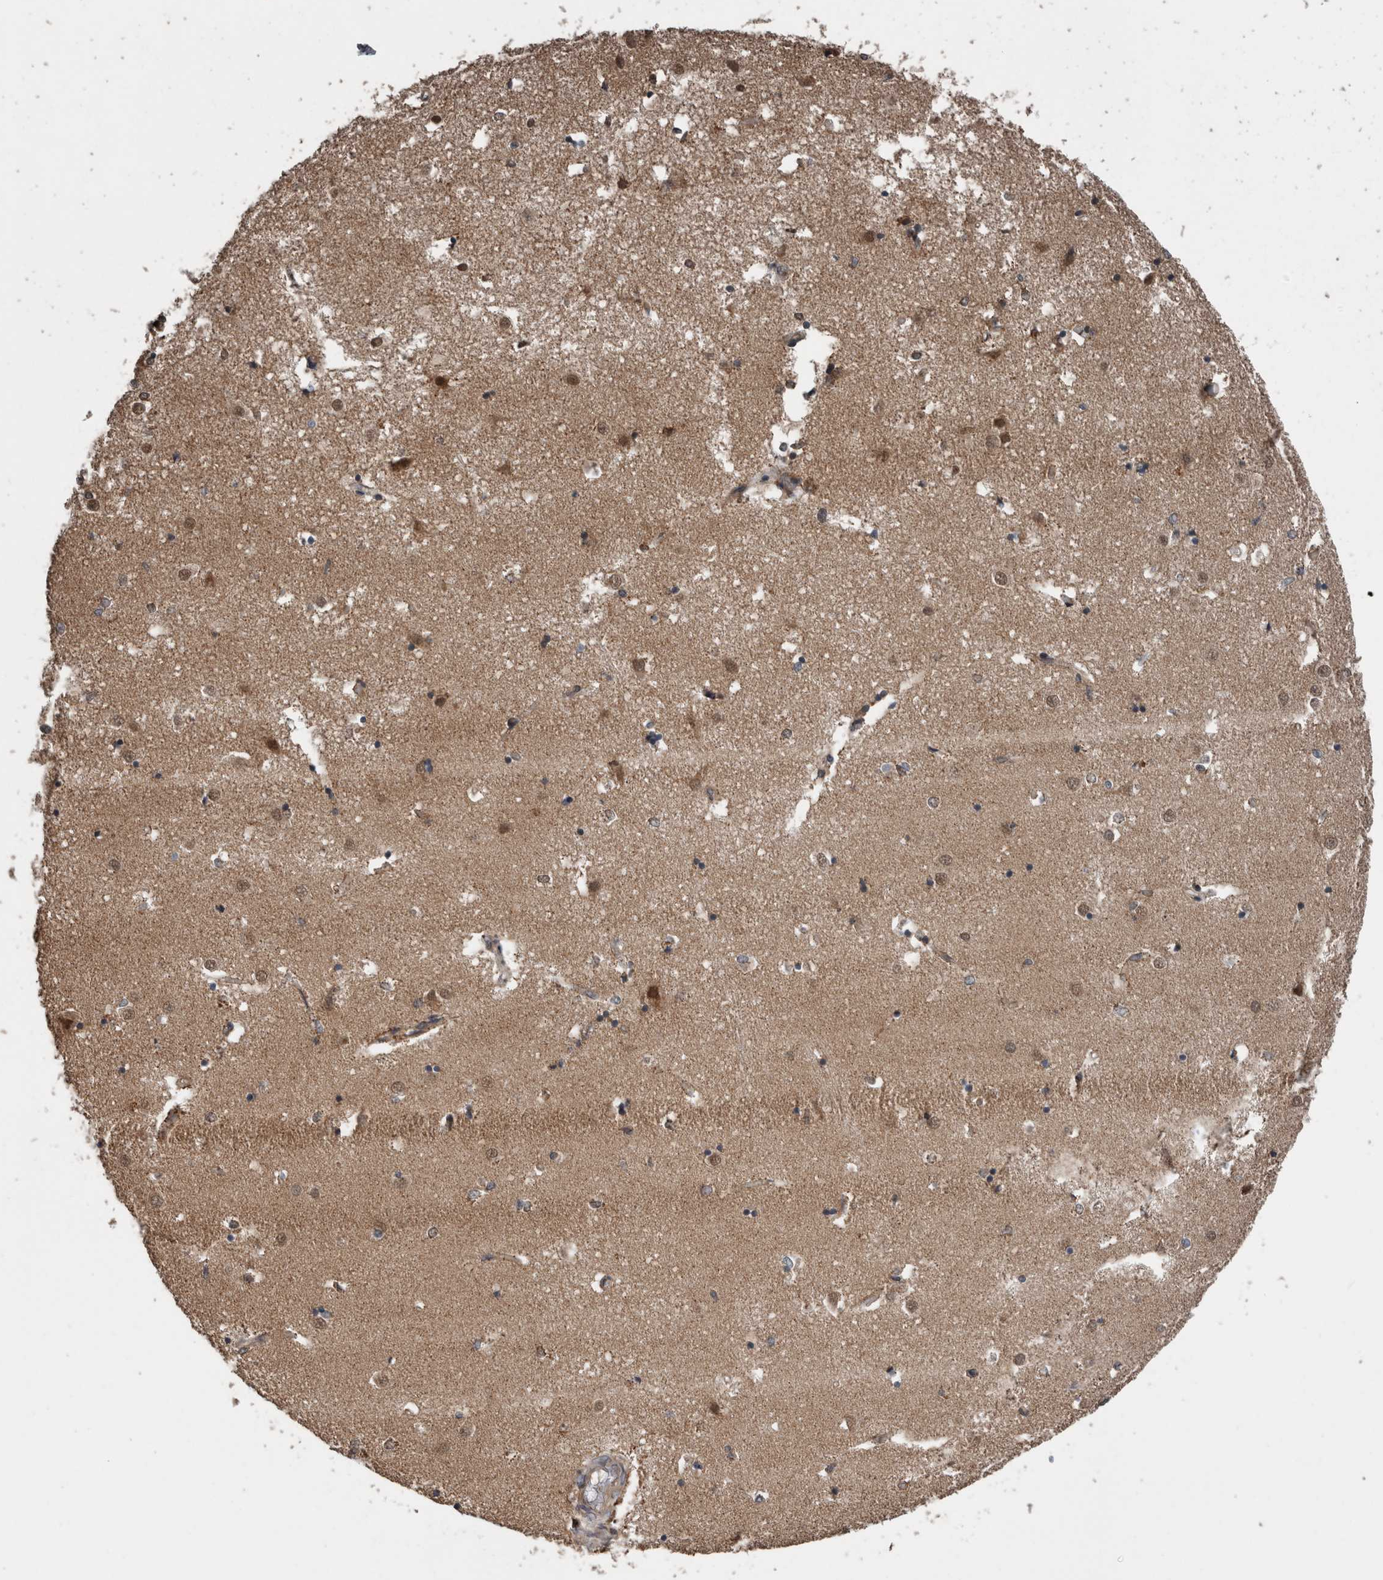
{"staining": {"intensity": "moderate", "quantity": "25%-75%", "location": "cytoplasmic/membranous,nuclear"}, "tissue": "caudate", "cell_type": "Glial cells", "image_type": "normal", "snomed": [{"axis": "morphology", "description": "Normal tissue, NOS"}, {"axis": "topography", "description": "Lateral ventricle wall"}], "caption": "Immunohistochemistry (IHC) histopathology image of benign caudate: human caudate stained using immunohistochemistry displays medium levels of moderate protein expression localized specifically in the cytoplasmic/membranous,nuclear of glial cells, appearing as a cytoplasmic/membranous,nuclear brown color.", "gene": "RIOK3", "patient": {"sex": "male", "age": 45}}